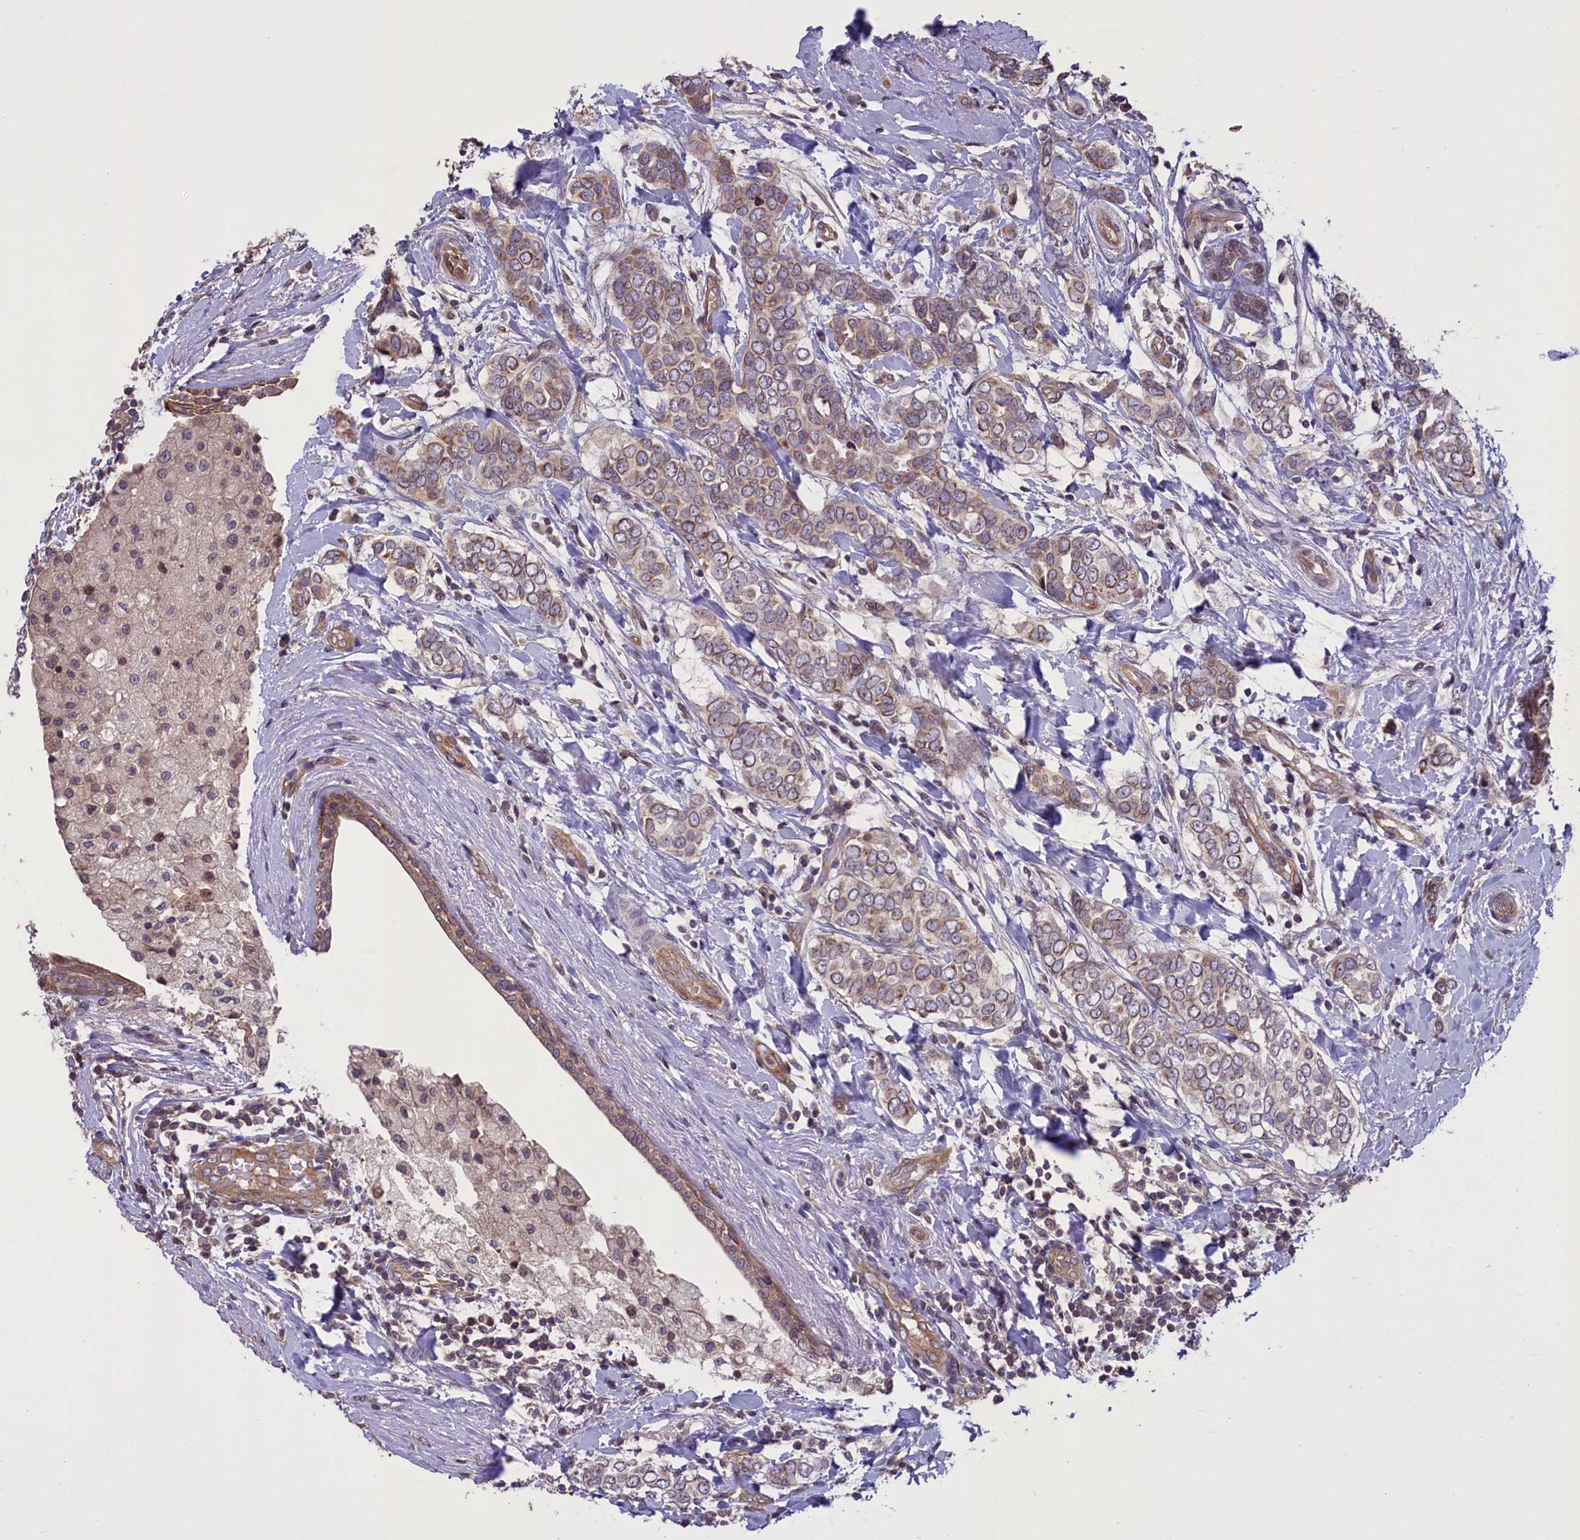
{"staining": {"intensity": "weak", "quantity": ">75%", "location": "cytoplasmic/membranous"}, "tissue": "breast cancer", "cell_type": "Tumor cells", "image_type": "cancer", "snomed": [{"axis": "morphology", "description": "Lobular carcinoma"}, {"axis": "topography", "description": "Breast"}], "caption": "Protein staining of lobular carcinoma (breast) tissue demonstrates weak cytoplasmic/membranous positivity in approximately >75% of tumor cells. The protein of interest is stained brown, and the nuclei are stained in blue (DAB IHC with brightfield microscopy, high magnification).", "gene": "CCDC125", "patient": {"sex": "female", "age": 51}}